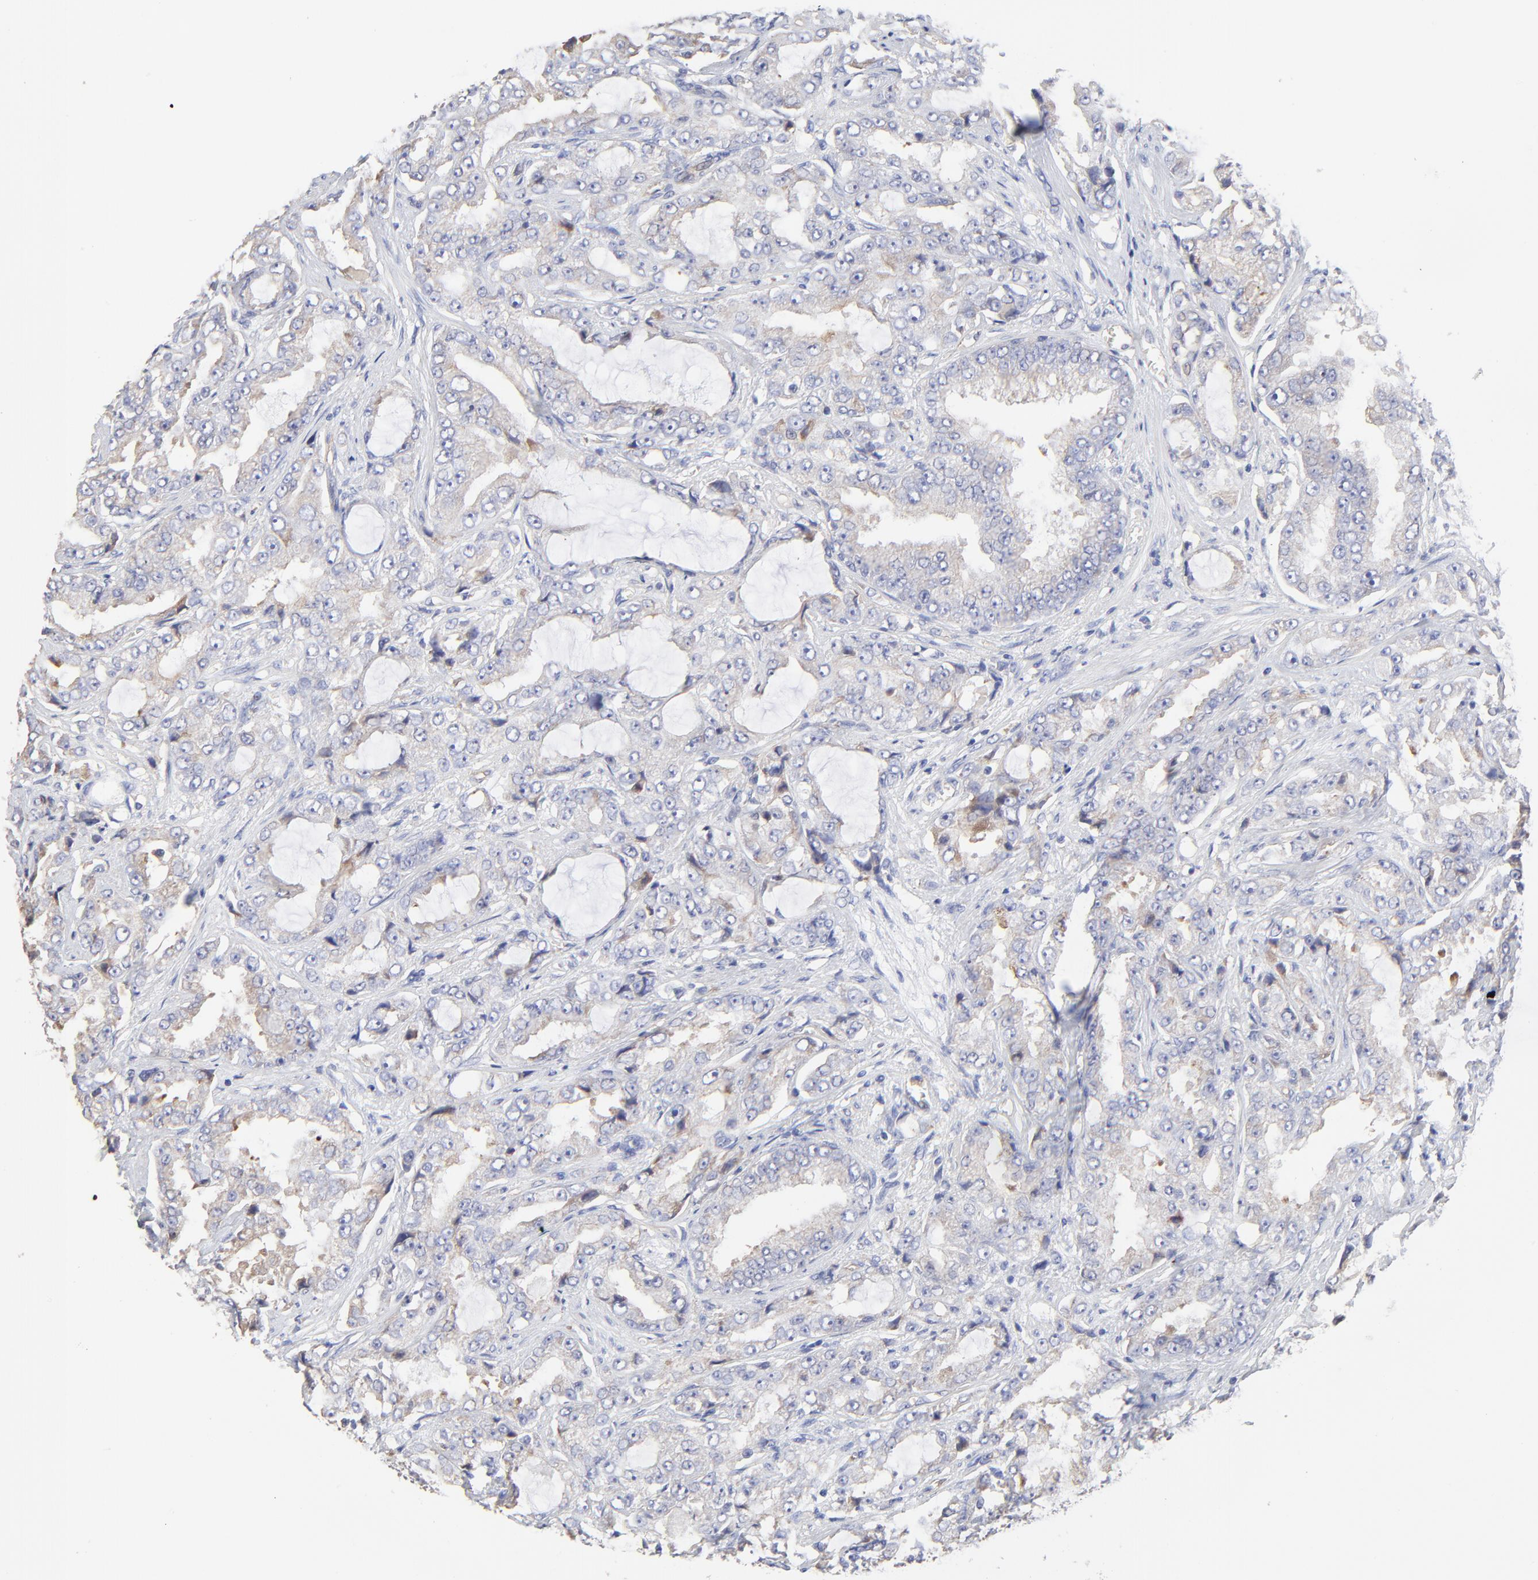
{"staining": {"intensity": "weak", "quantity": "<25%", "location": "cytoplasmic/membranous"}, "tissue": "prostate cancer", "cell_type": "Tumor cells", "image_type": "cancer", "snomed": [{"axis": "morphology", "description": "Adenocarcinoma, High grade"}, {"axis": "topography", "description": "Prostate"}], "caption": "DAB immunohistochemical staining of prostate adenocarcinoma (high-grade) exhibits no significant positivity in tumor cells. (DAB immunohistochemistry (IHC) visualized using brightfield microscopy, high magnification).", "gene": "SULF2", "patient": {"sex": "male", "age": 73}}